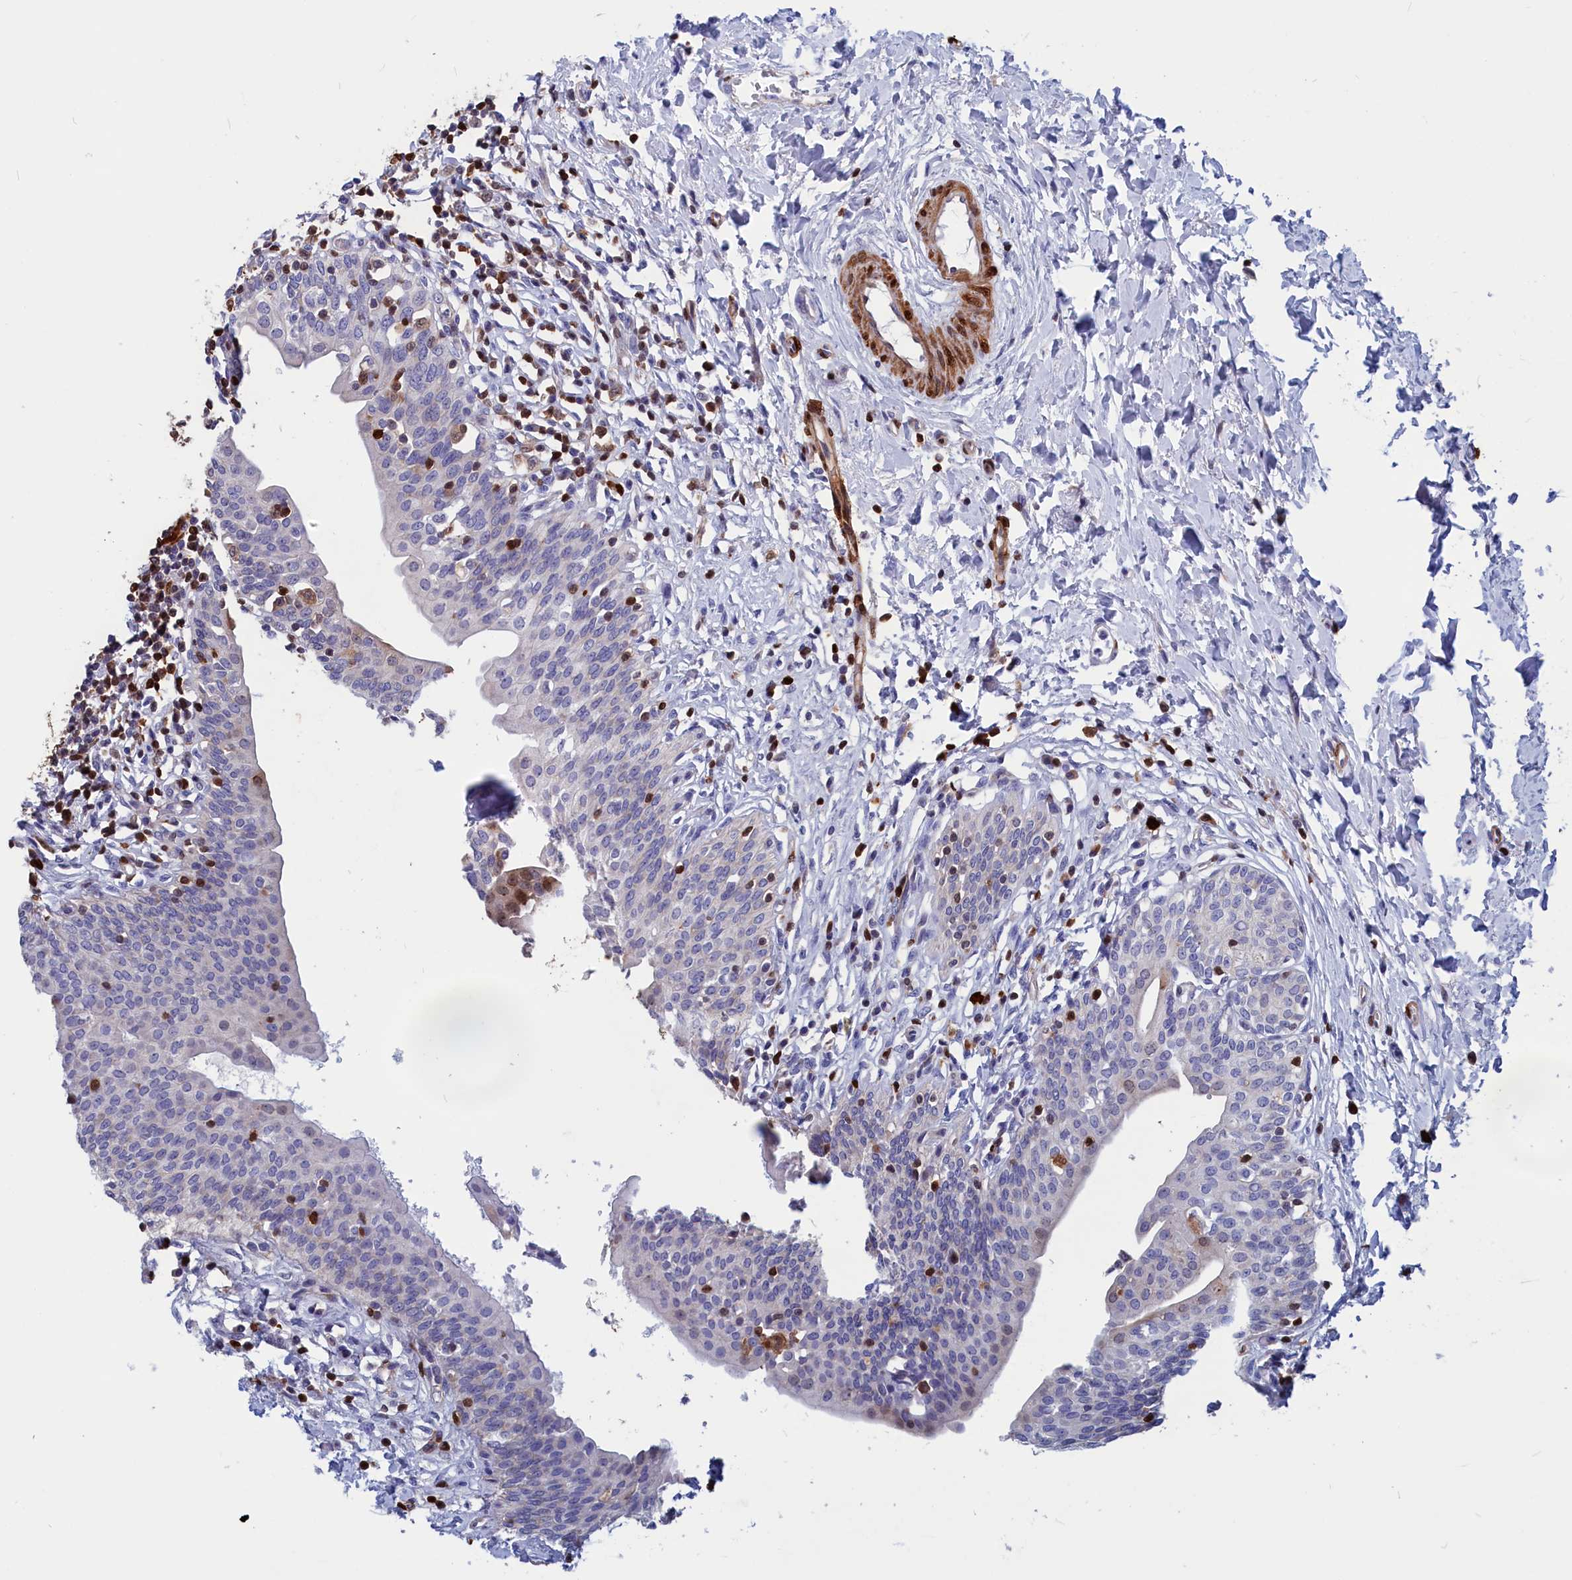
{"staining": {"intensity": "negative", "quantity": "none", "location": "none"}, "tissue": "urinary bladder", "cell_type": "Urothelial cells", "image_type": "normal", "snomed": [{"axis": "morphology", "description": "Normal tissue, NOS"}, {"axis": "topography", "description": "Urinary bladder"}], "caption": "Immunohistochemical staining of benign human urinary bladder exhibits no significant expression in urothelial cells.", "gene": "CRIP1", "patient": {"sex": "male", "age": 83}}